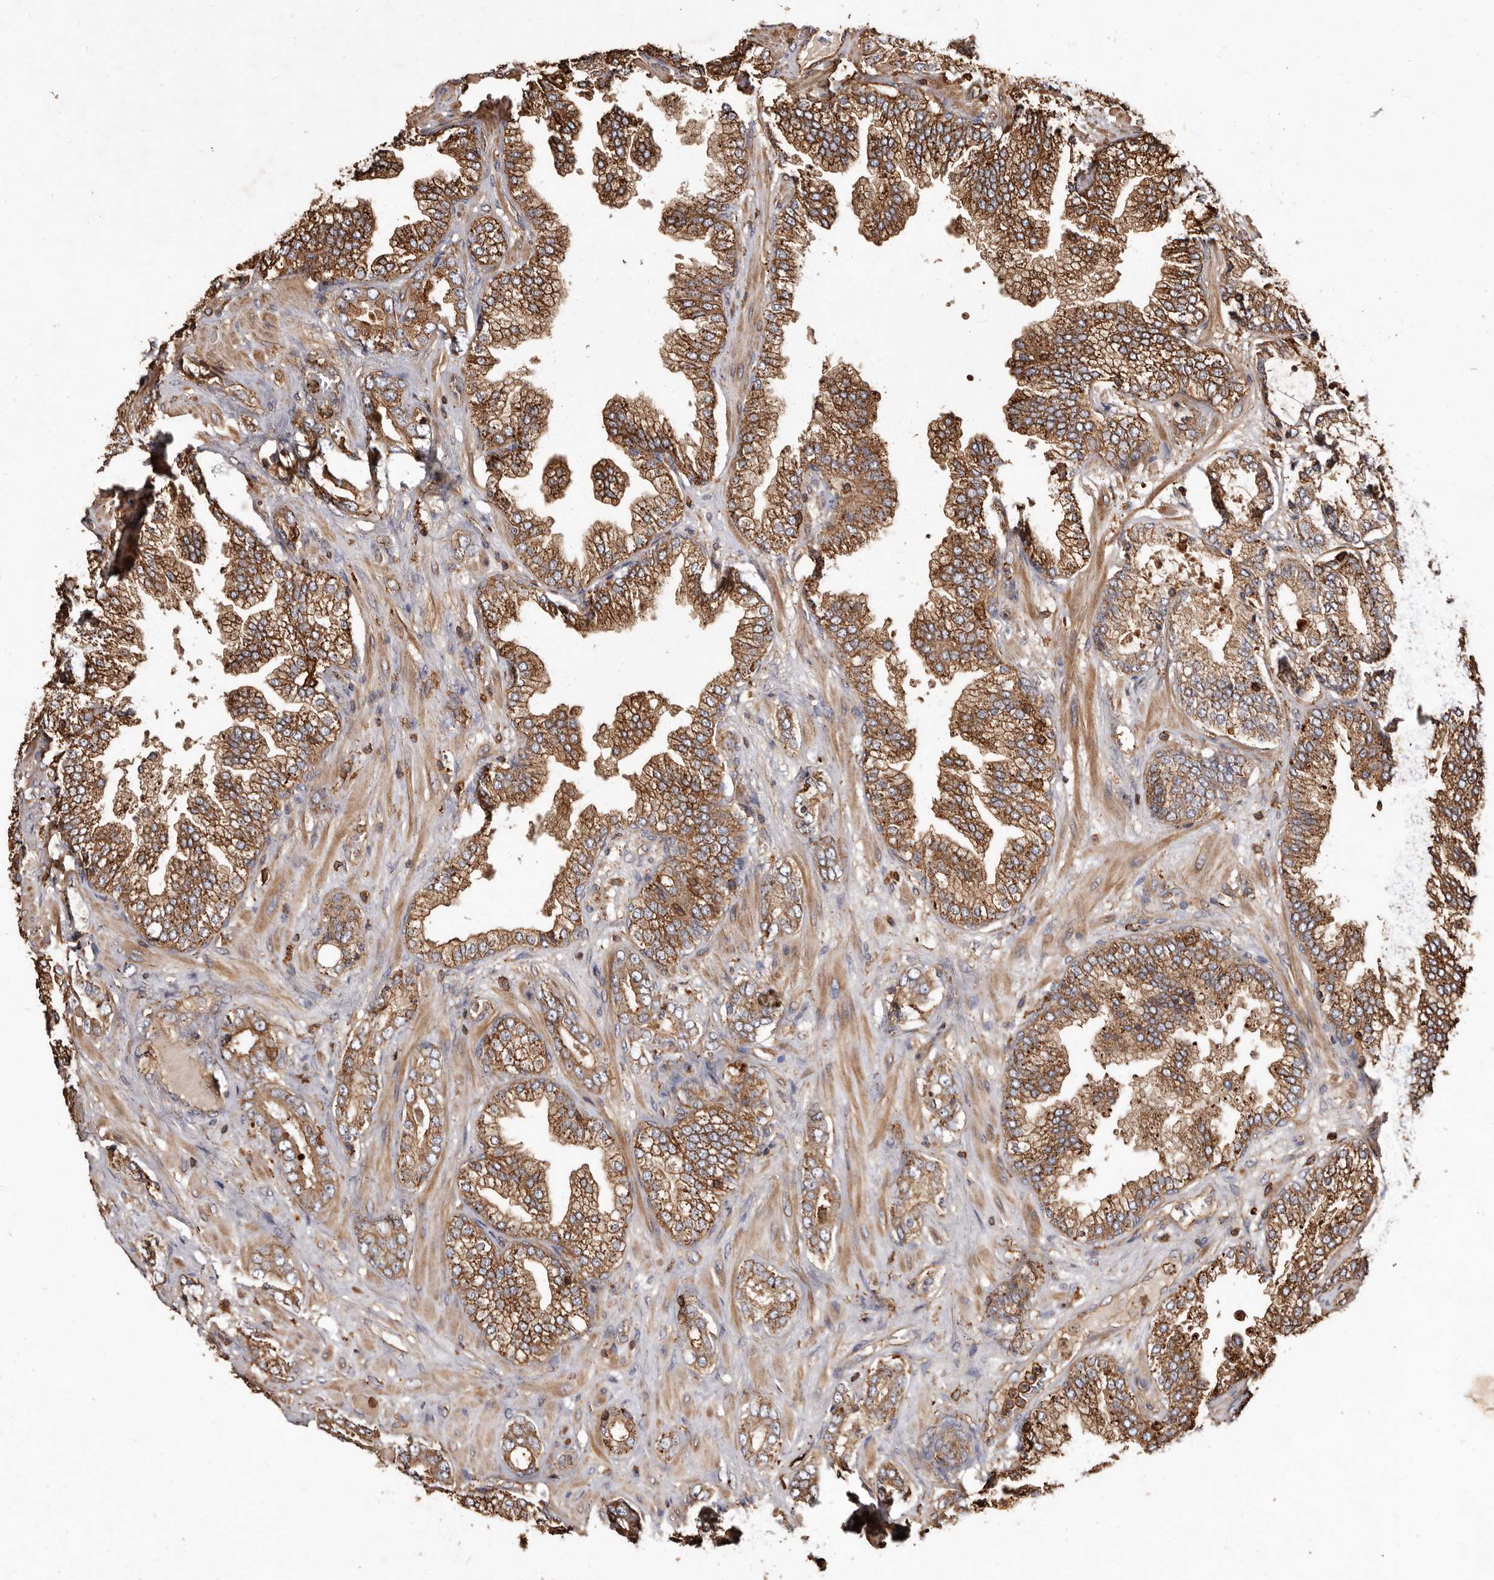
{"staining": {"intensity": "strong", "quantity": ">75%", "location": "cytoplasmic/membranous"}, "tissue": "prostate cancer", "cell_type": "Tumor cells", "image_type": "cancer", "snomed": [{"axis": "morphology", "description": "Adenocarcinoma, High grade"}, {"axis": "topography", "description": "Prostate"}], "caption": "A high-resolution histopathology image shows immunohistochemistry (IHC) staining of adenocarcinoma (high-grade) (prostate), which exhibits strong cytoplasmic/membranous expression in about >75% of tumor cells.", "gene": "COQ8B", "patient": {"sex": "male", "age": 58}}